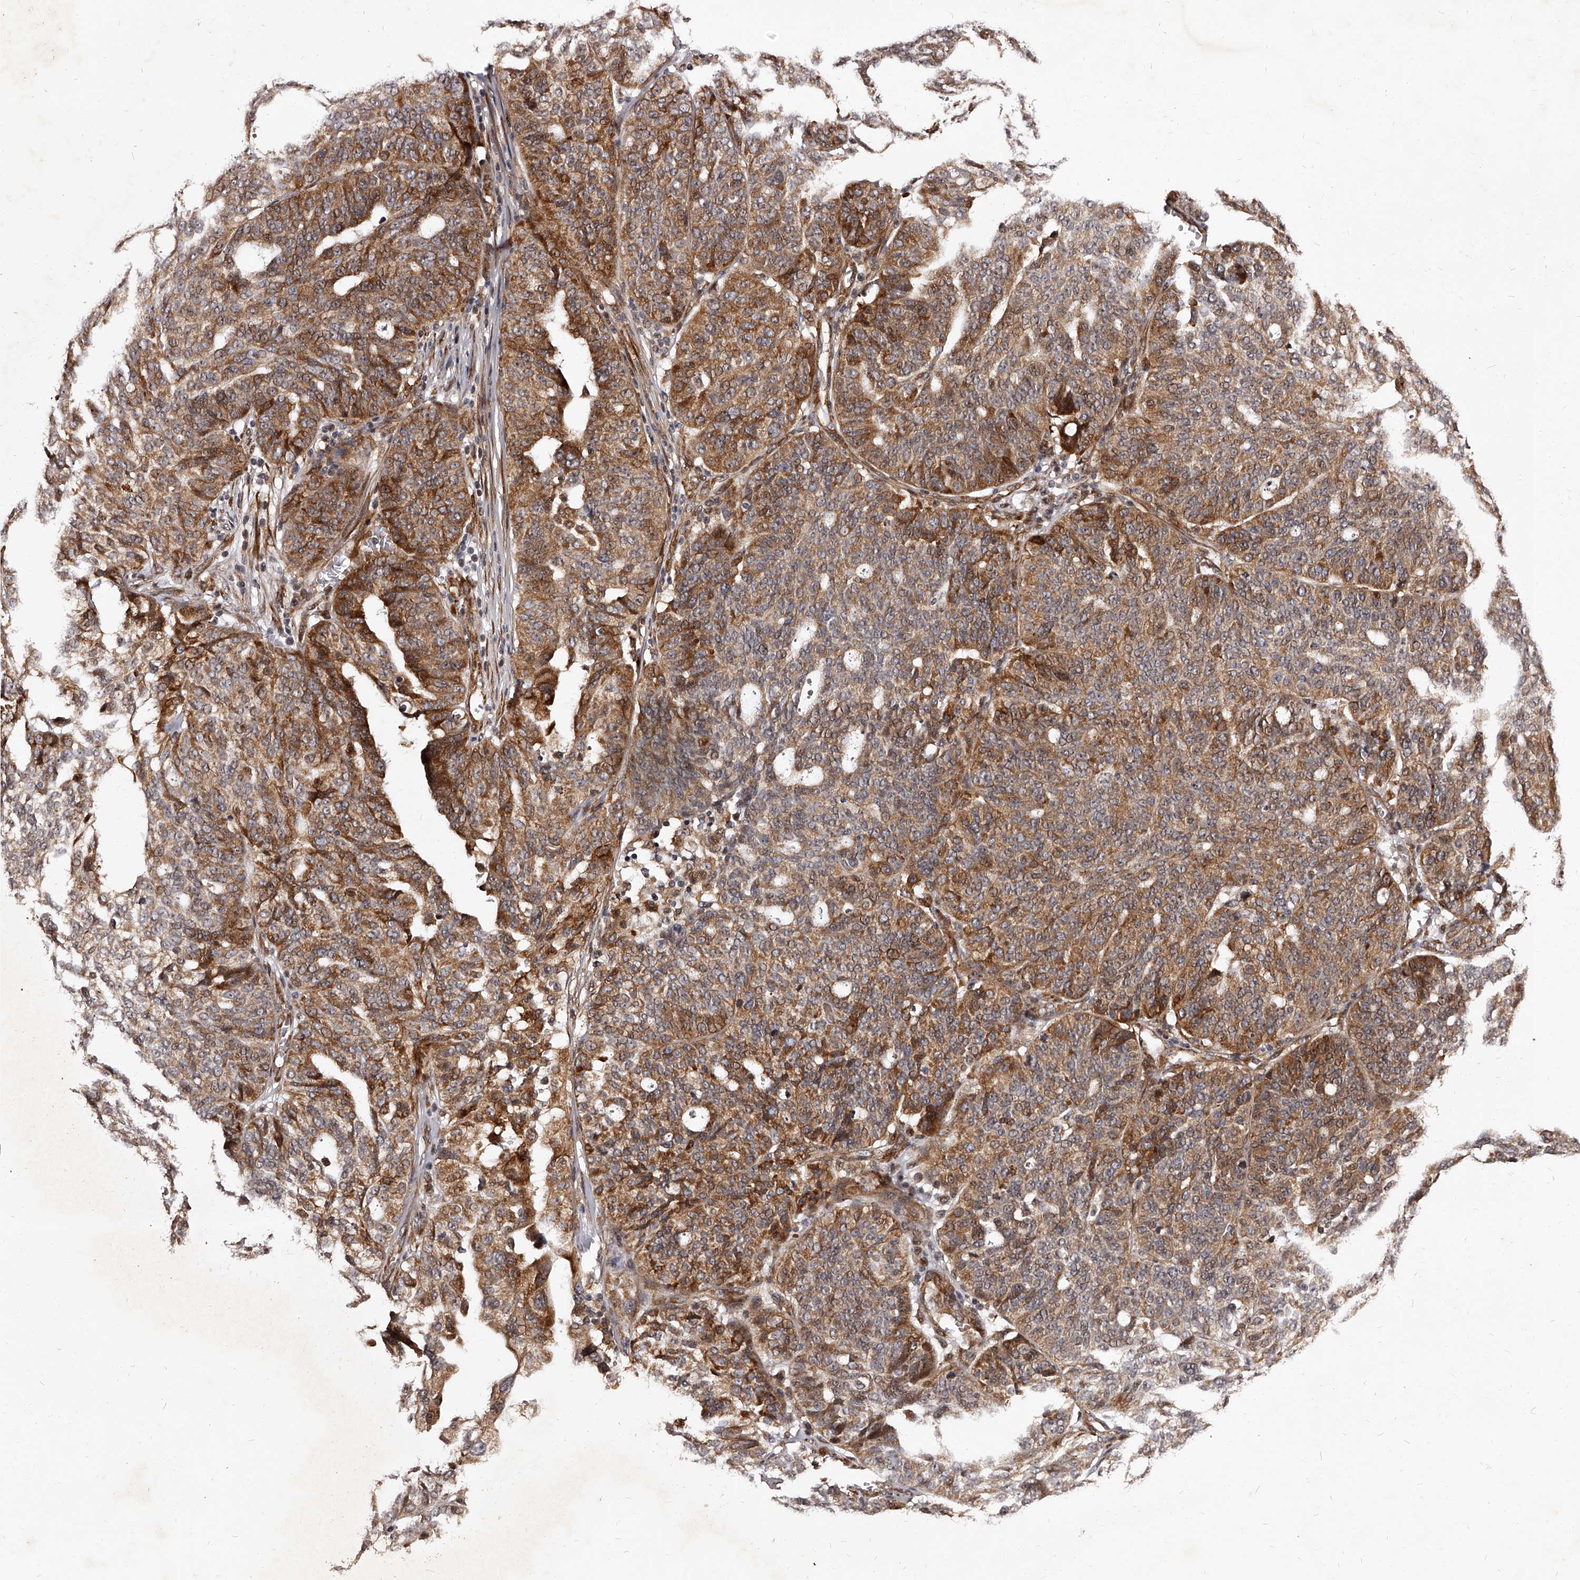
{"staining": {"intensity": "moderate", "quantity": ">75%", "location": "cytoplasmic/membranous"}, "tissue": "ovarian cancer", "cell_type": "Tumor cells", "image_type": "cancer", "snomed": [{"axis": "morphology", "description": "Cystadenocarcinoma, serous, NOS"}, {"axis": "topography", "description": "Ovary"}], "caption": "High-power microscopy captured an immunohistochemistry photomicrograph of serous cystadenocarcinoma (ovarian), revealing moderate cytoplasmic/membranous expression in approximately >75% of tumor cells.", "gene": "RSC1A1", "patient": {"sex": "female", "age": 59}}